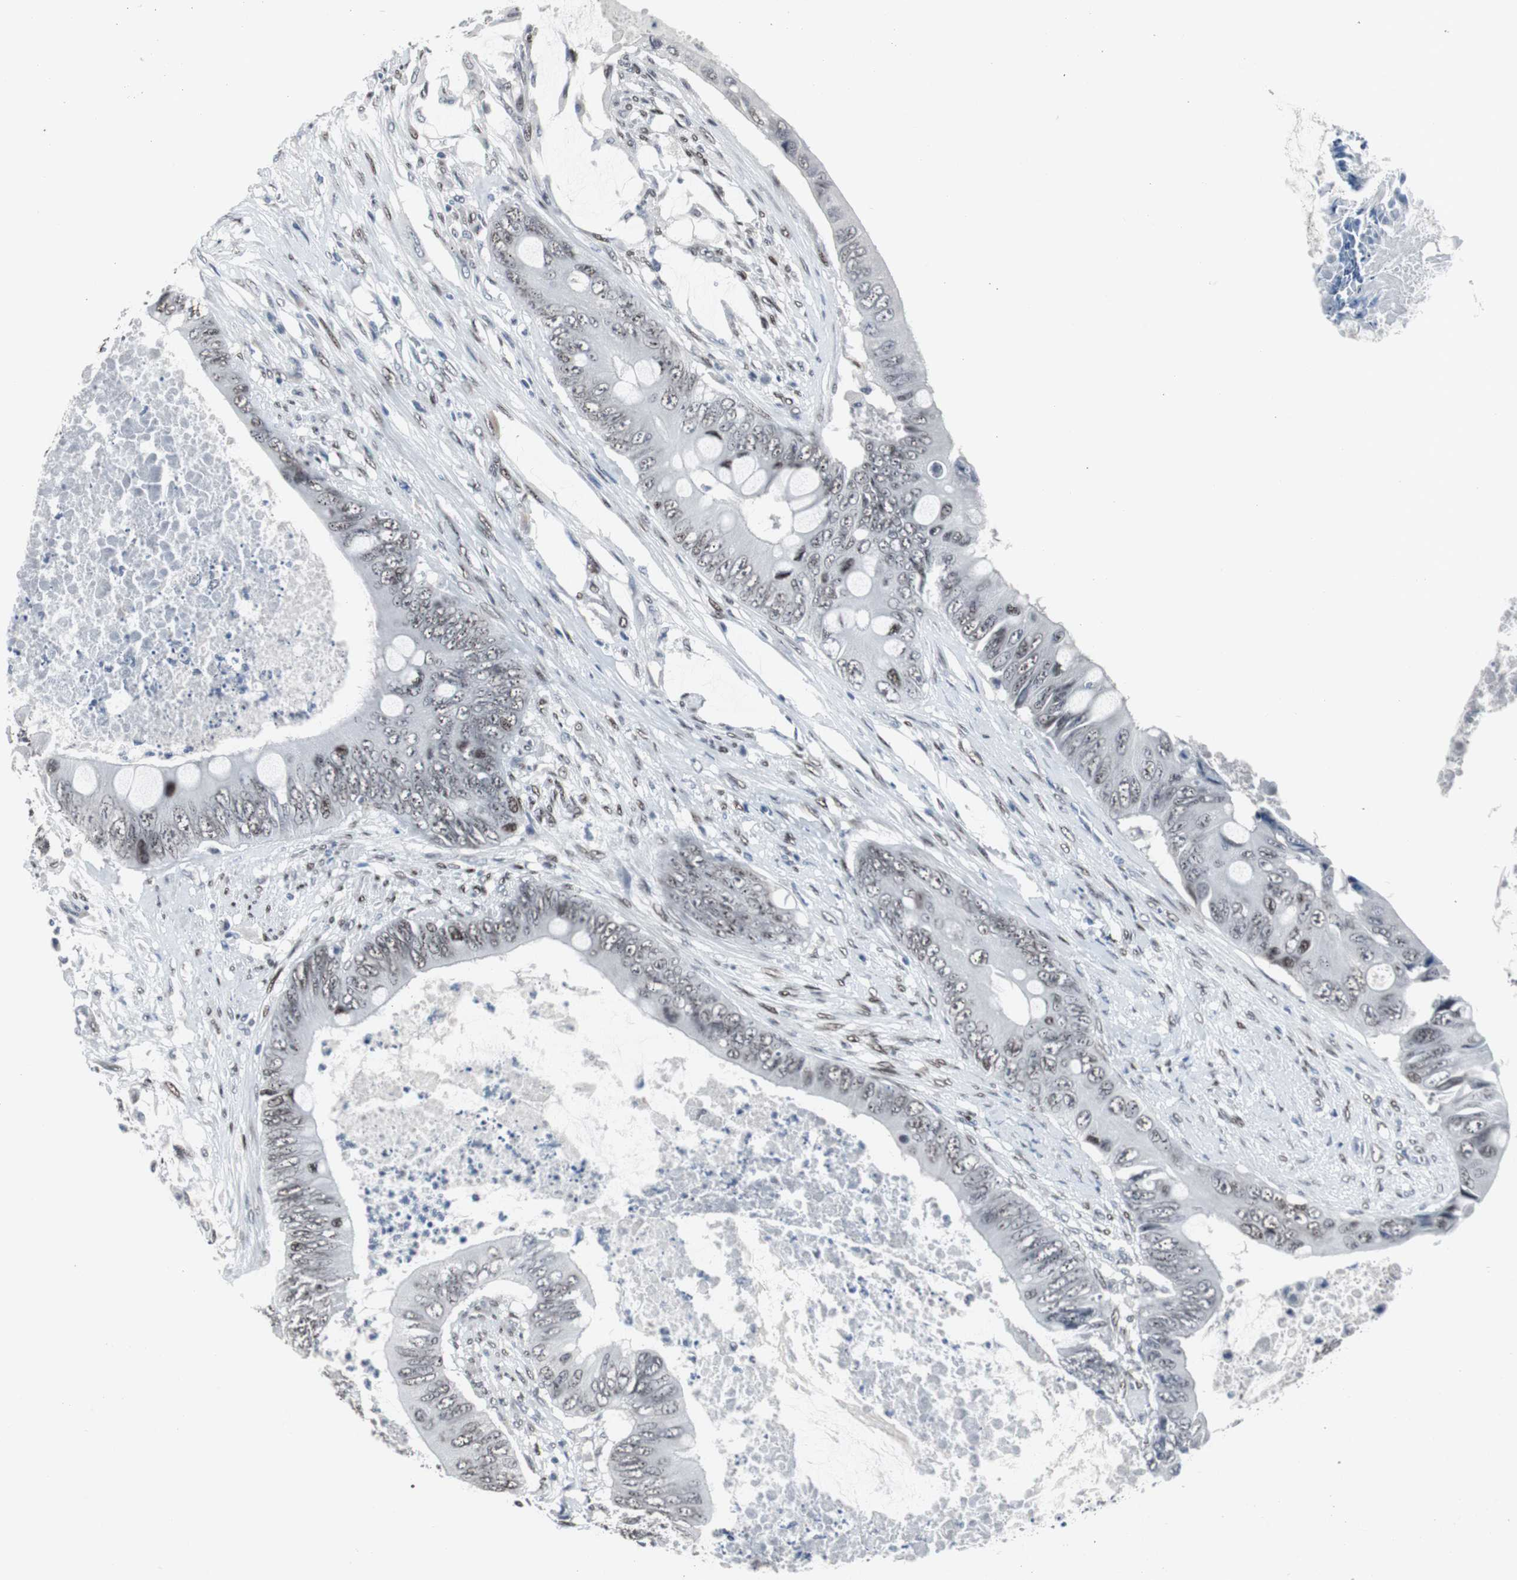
{"staining": {"intensity": "weak", "quantity": ">75%", "location": "nuclear"}, "tissue": "colorectal cancer", "cell_type": "Tumor cells", "image_type": "cancer", "snomed": [{"axis": "morphology", "description": "Adenocarcinoma, NOS"}, {"axis": "topography", "description": "Rectum"}], "caption": "DAB immunohistochemical staining of human colorectal cancer displays weak nuclear protein expression in approximately >75% of tumor cells. The protein is shown in brown color, while the nuclei are stained blue.", "gene": "FOXP4", "patient": {"sex": "female", "age": 77}}